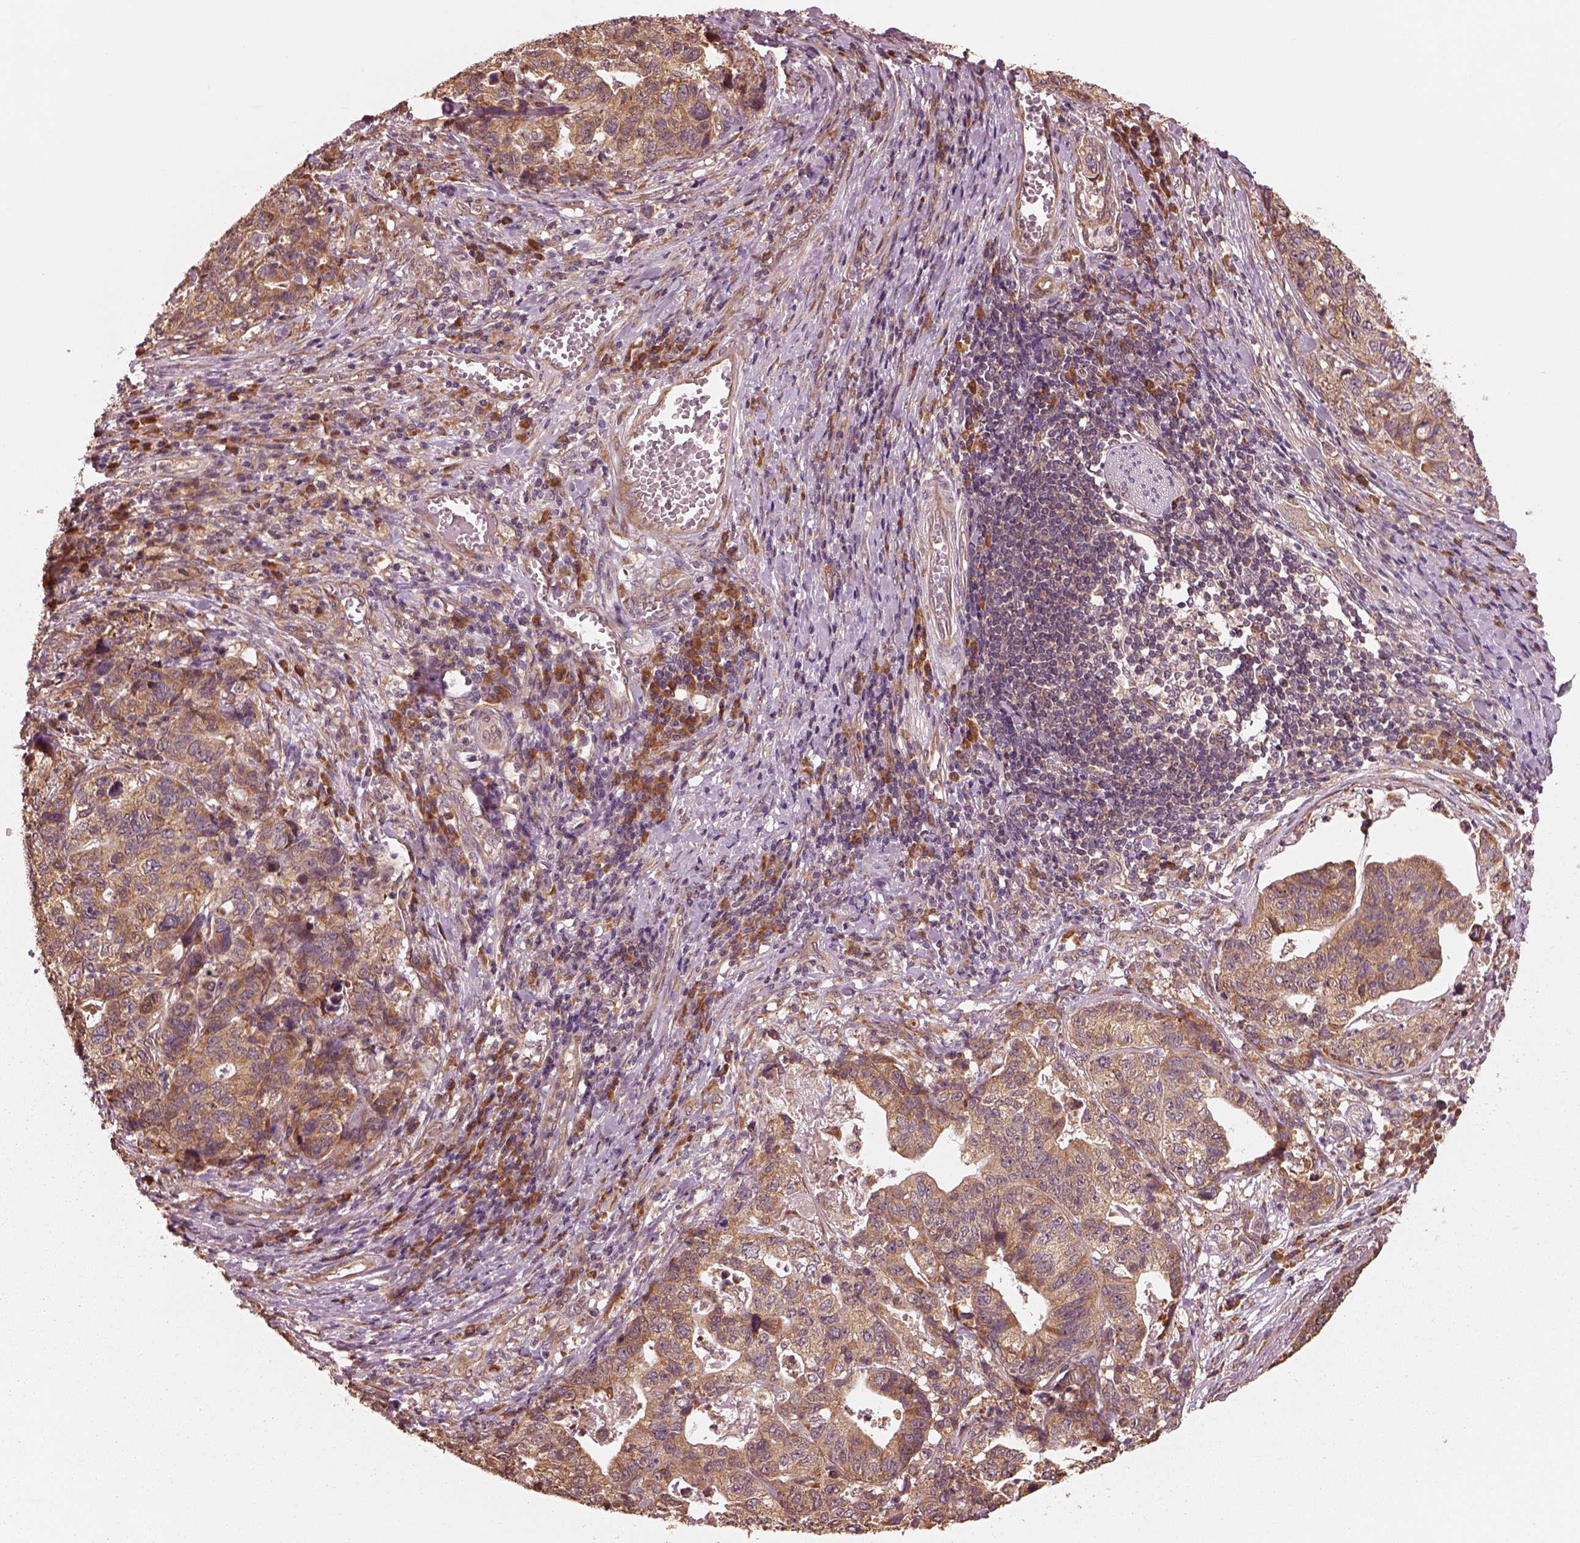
{"staining": {"intensity": "moderate", "quantity": ">75%", "location": "cytoplasmic/membranous"}, "tissue": "stomach cancer", "cell_type": "Tumor cells", "image_type": "cancer", "snomed": [{"axis": "morphology", "description": "Adenocarcinoma, NOS"}, {"axis": "topography", "description": "Stomach, upper"}], "caption": "Stomach cancer (adenocarcinoma) stained for a protein (brown) displays moderate cytoplasmic/membranous positive staining in approximately >75% of tumor cells.", "gene": "RPS5", "patient": {"sex": "female", "age": 67}}